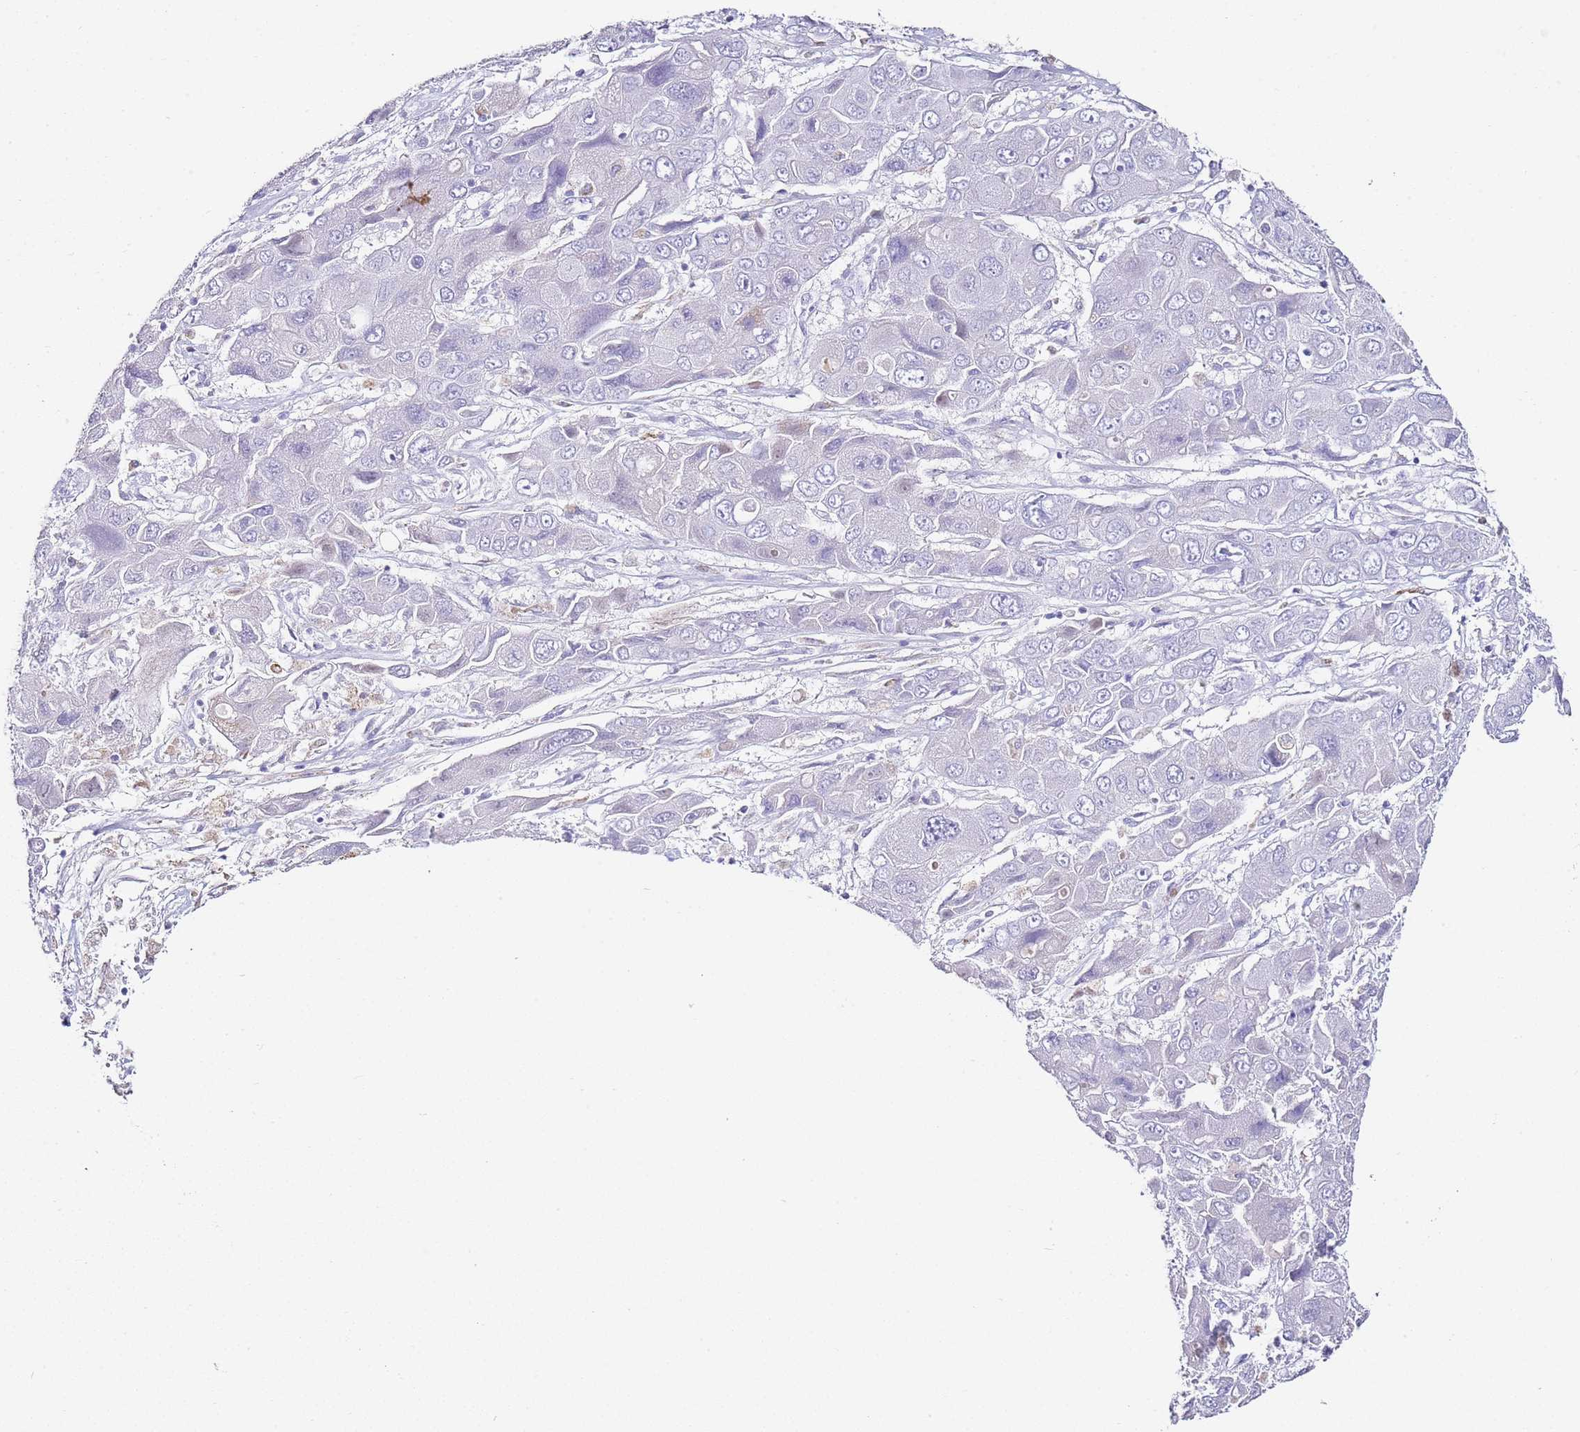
{"staining": {"intensity": "negative", "quantity": "none", "location": "none"}, "tissue": "liver cancer", "cell_type": "Tumor cells", "image_type": "cancer", "snomed": [{"axis": "morphology", "description": "Cholangiocarcinoma"}, {"axis": "topography", "description": "Liver"}], "caption": "The histopathology image shows no significant expression in tumor cells of liver cholangiocarcinoma.", "gene": "PTBP2", "patient": {"sex": "male", "age": 67}}